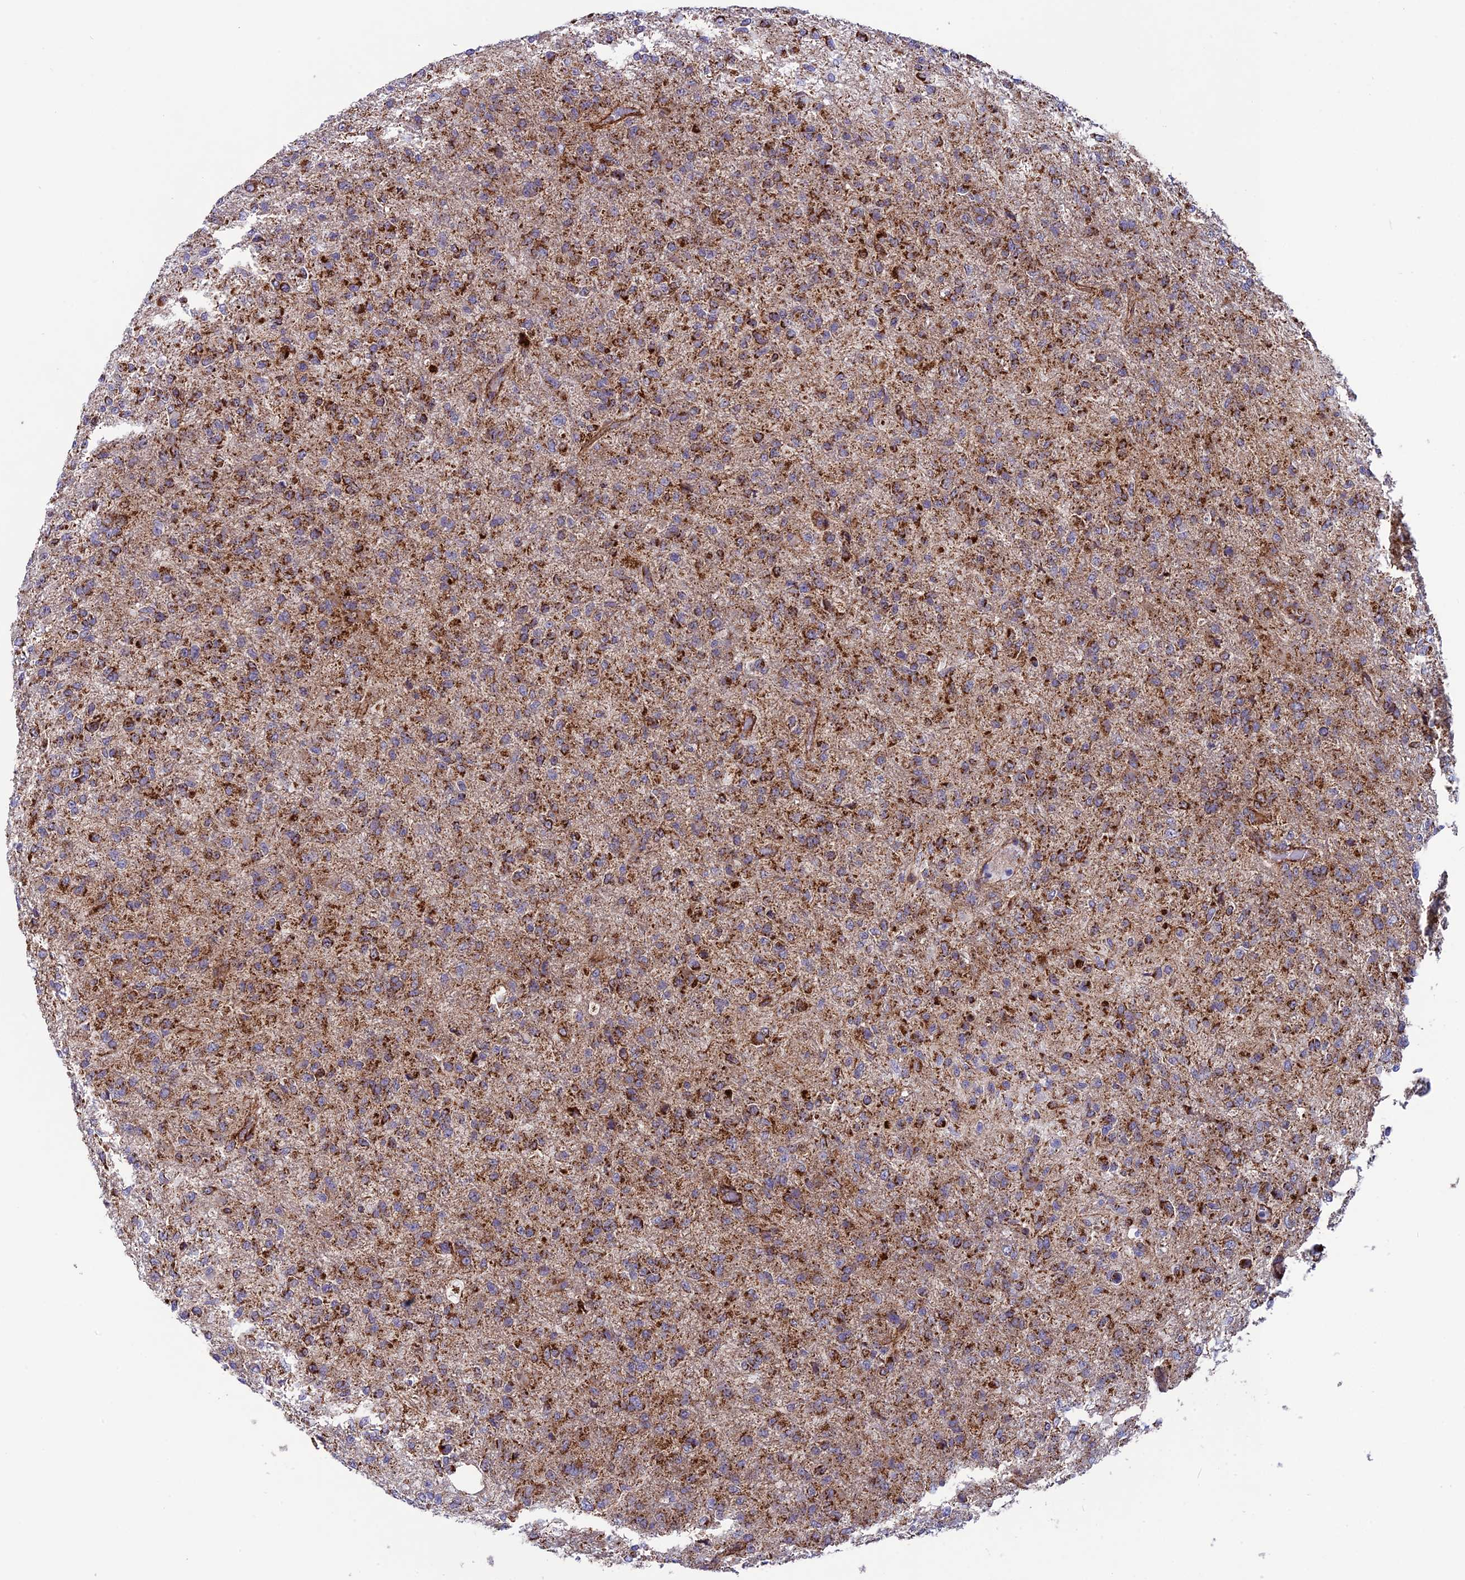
{"staining": {"intensity": "moderate", "quantity": ">75%", "location": "cytoplasmic/membranous"}, "tissue": "glioma", "cell_type": "Tumor cells", "image_type": "cancer", "snomed": [{"axis": "morphology", "description": "Glioma, malignant, High grade"}, {"axis": "topography", "description": "Brain"}], "caption": "High-grade glioma (malignant) was stained to show a protein in brown. There is medium levels of moderate cytoplasmic/membranous staining in approximately >75% of tumor cells.", "gene": "MRPS18B", "patient": {"sex": "female", "age": 74}}